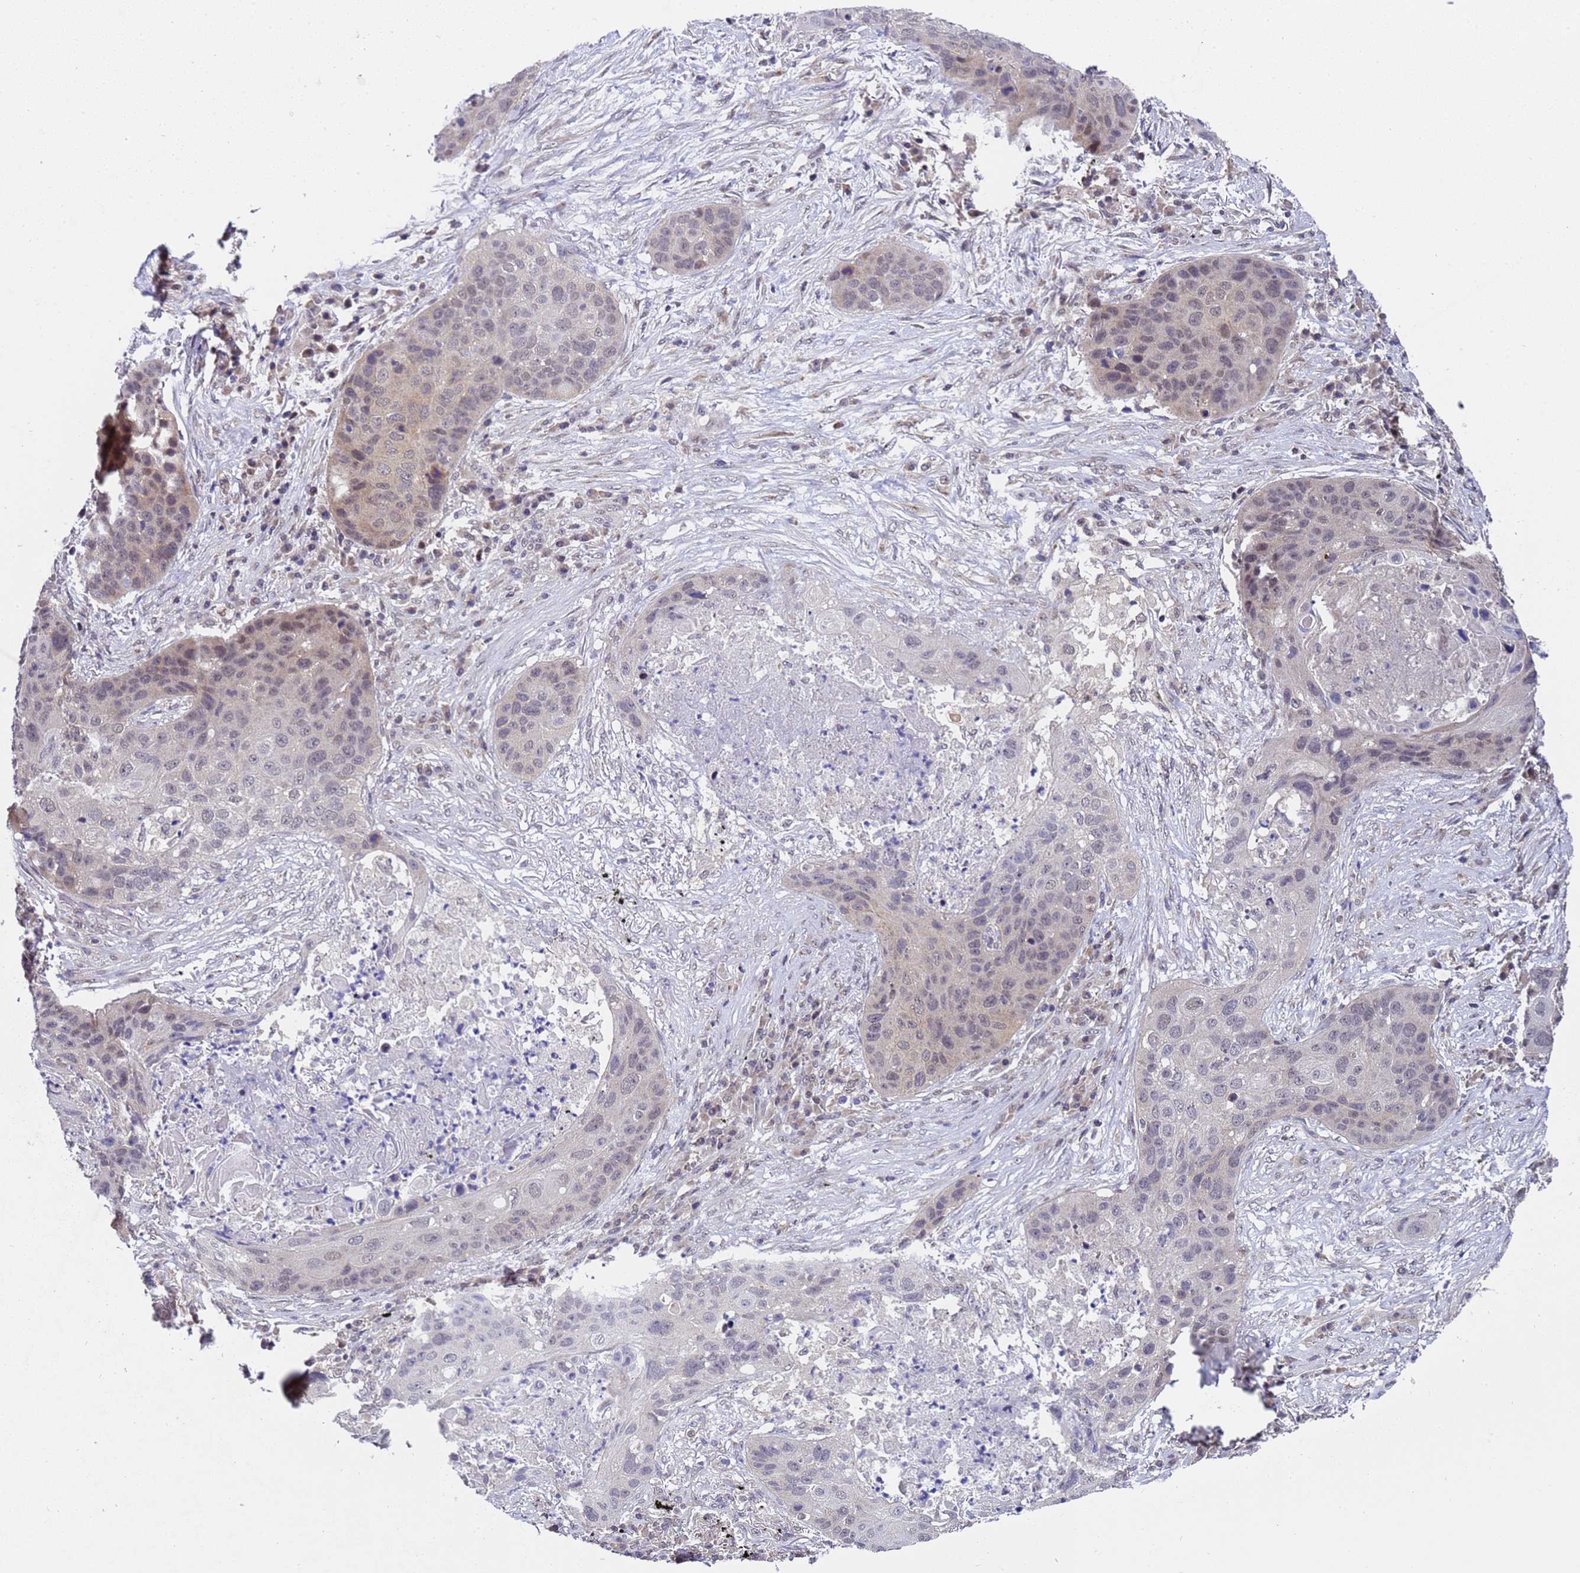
{"staining": {"intensity": "negative", "quantity": "none", "location": "none"}, "tissue": "lung cancer", "cell_type": "Tumor cells", "image_type": "cancer", "snomed": [{"axis": "morphology", "description": "Squamous cell carcinoma, NOS"}, {"axis": "topography", "description": "Lung"}], "caption": "DAB (3,3'-diaminobenzidine) immunohistochemical staining of lung squamous cell carcinoma reveals no significant staining in tumor cells. The staining is performed using DAB (3,3'-diaminobenzidine) brown chromogen with nuclei counter-stained in using hematoxylin.", "gene": "ANAPC13", "patient": {"sex": "female", "age": 63}}